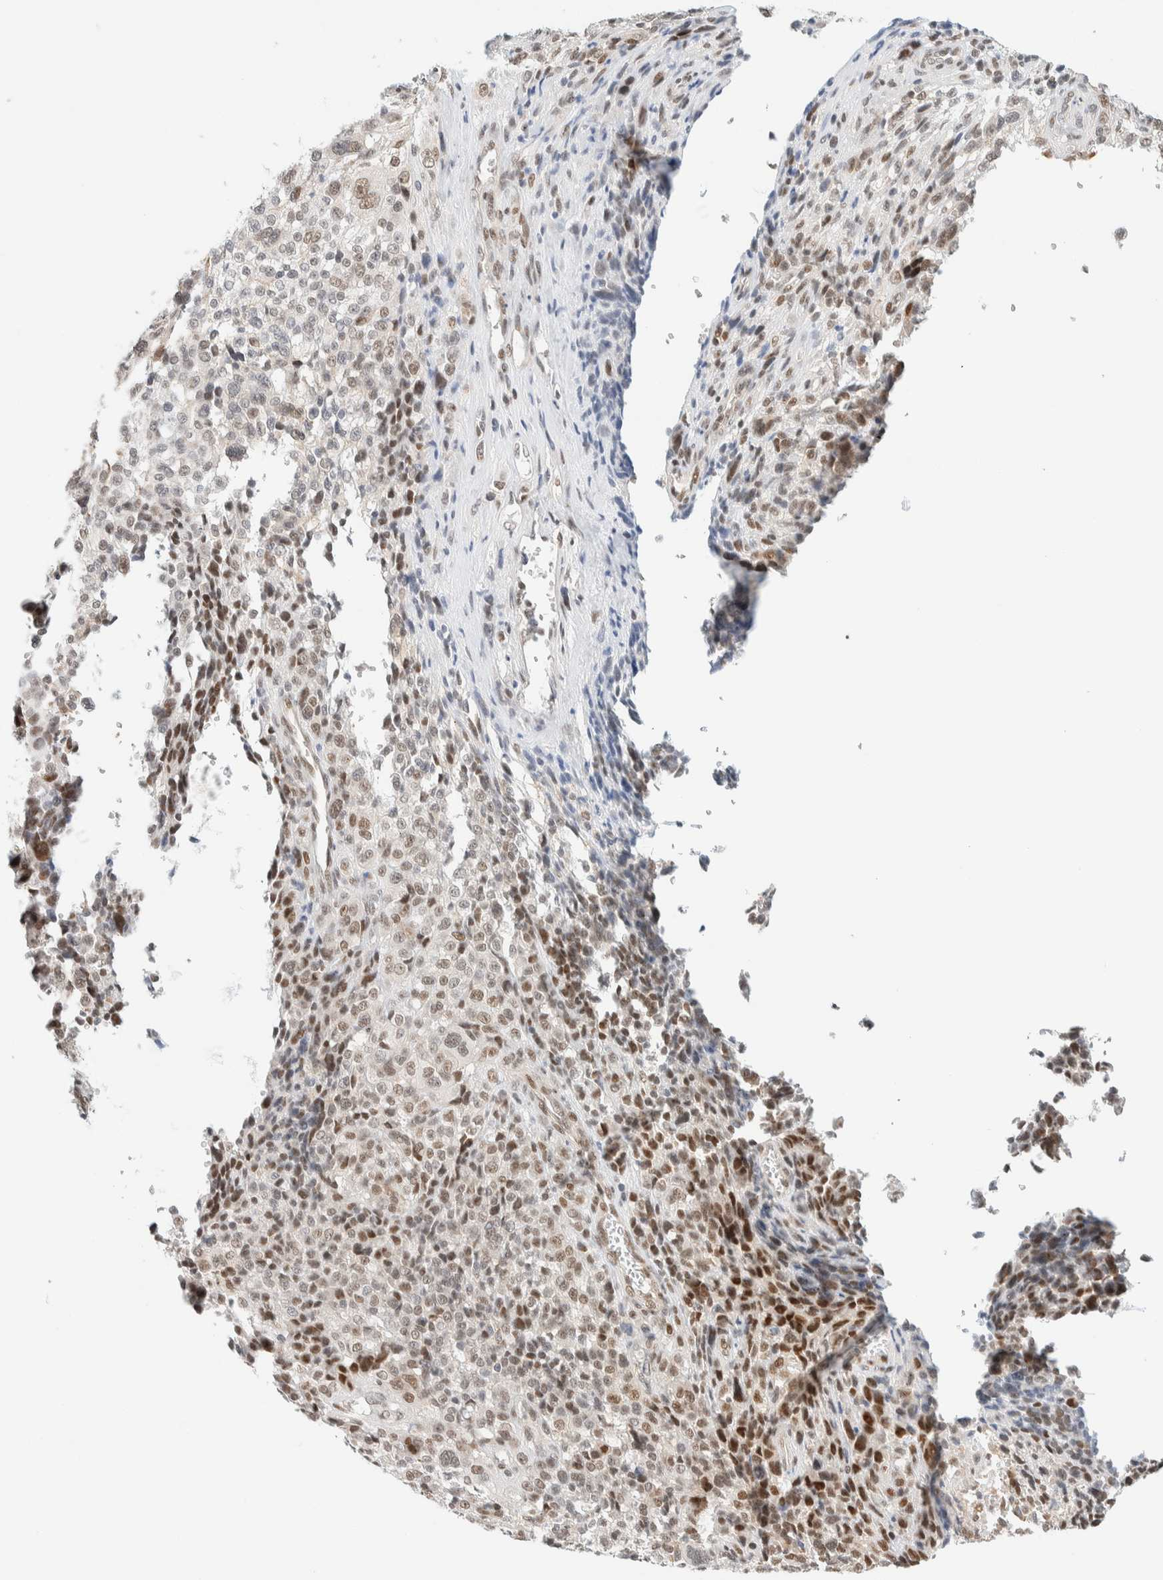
{"staining": {"intensity": "weak", "quantity": ">75%", "location": "nuclear"}, "tissue": "melanoma", "cell_type": "Tumor cells", "image_type": "cancer", "snomed": [{"axis": "morphology", "description": "Malignant melanoma, NOS"}, {"axis": "topography", "description": "Skin"}], "caption": "Immunohistochemistry of melanoma displays low levels of weak nuclear positivity in about >75% of tumor cells.", "gene": "PYGO2", "patient": {"sex": "female", "age": 55}}